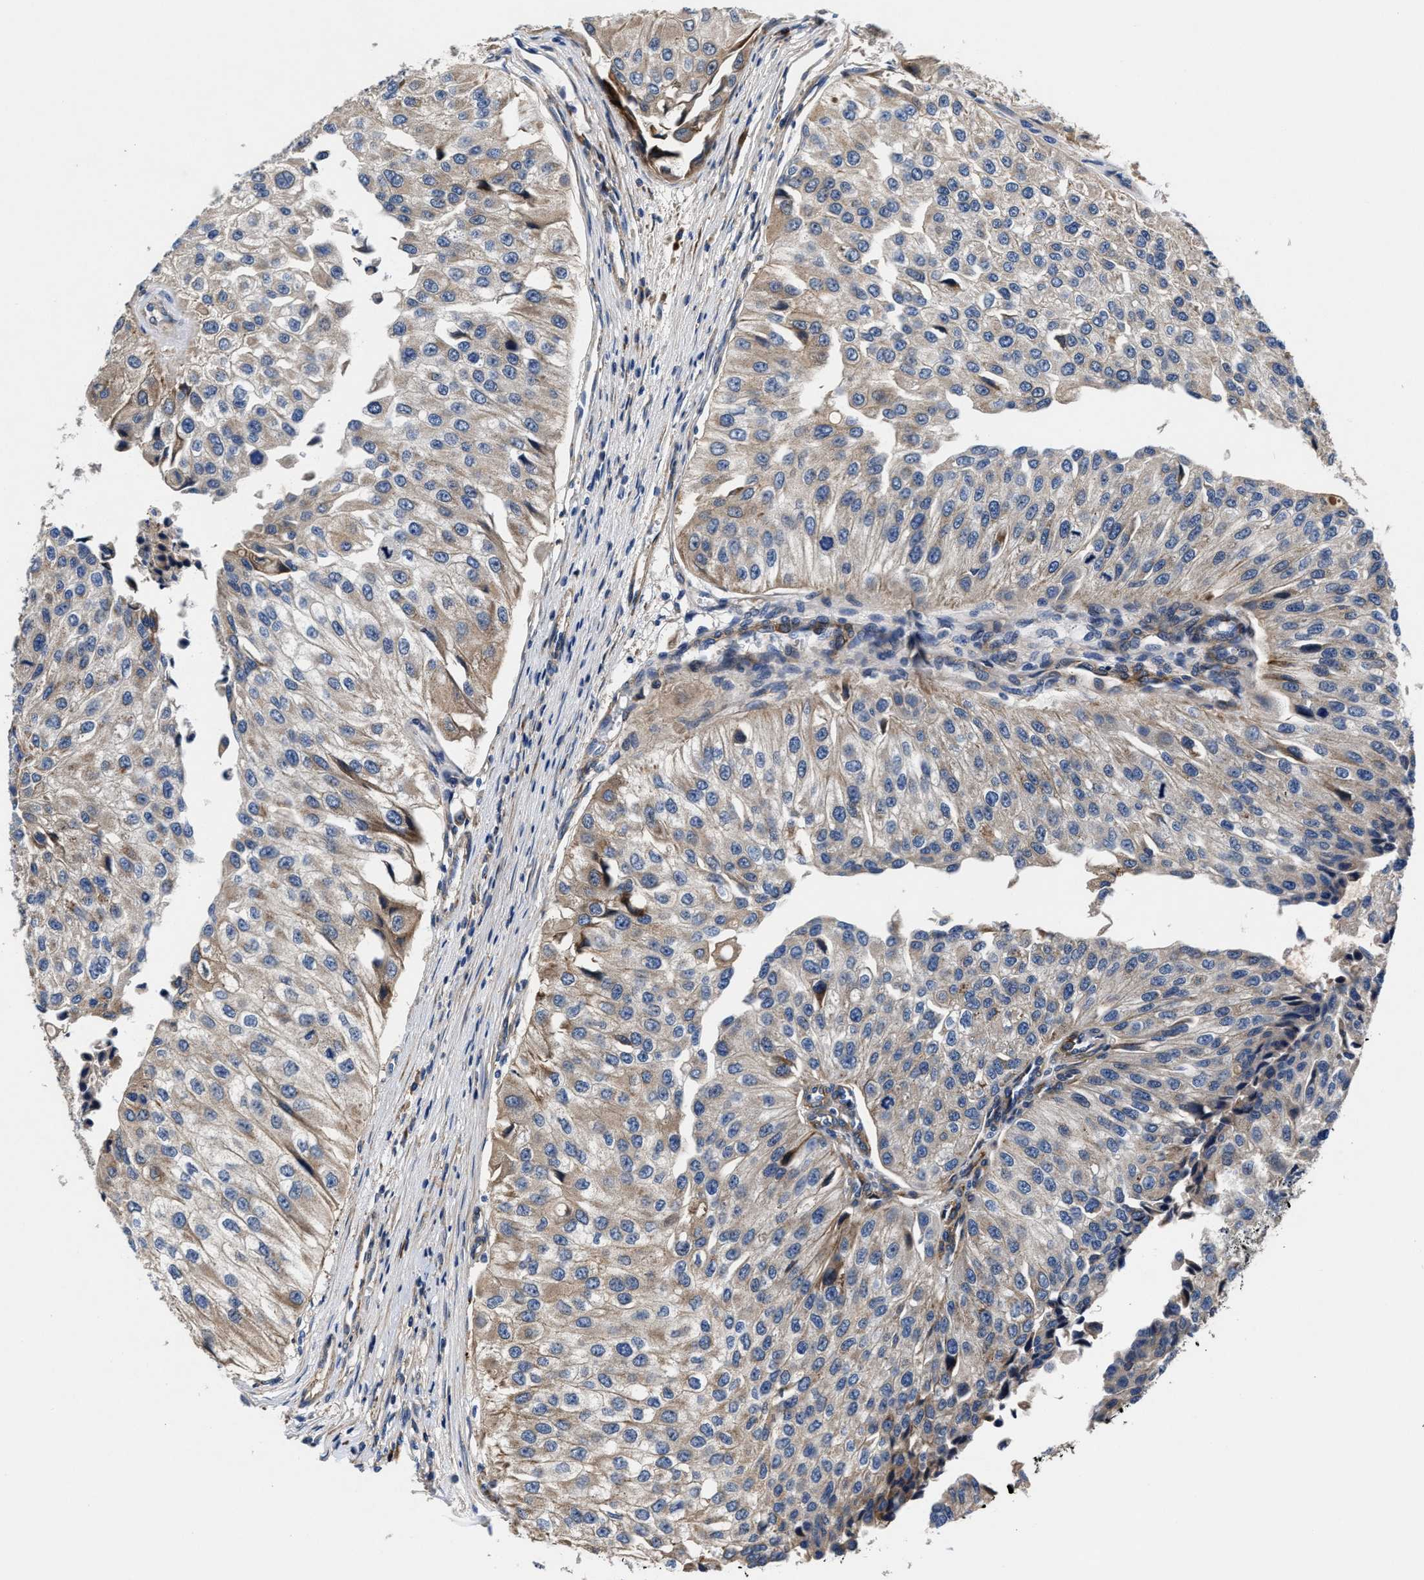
{"staining": {"intensity": "weak", "quantity": "<25%", "location": "cytoplasmic/membranous"}, "tissue": "urothelial cancer", "cell_type": "Tumor cells", "image_type": "cancer", "snomed": [{"axis": "morphology", "description": "Urothelial carcinoma, High grade"}, {"axis": "topography", "description": "Kidney"}, {"axis": "topography", "description": "Urinary bladder"}], "caption": "Protein analysis of urothelial carcinoma (high-grade) exhibits no significant staining in tumor cells. (DAB immunohistochemistry visualized using brightfield microscopy, high magnification).", "gene": "SLC12A2", "patient": {"sex": "male", "age": 77}}